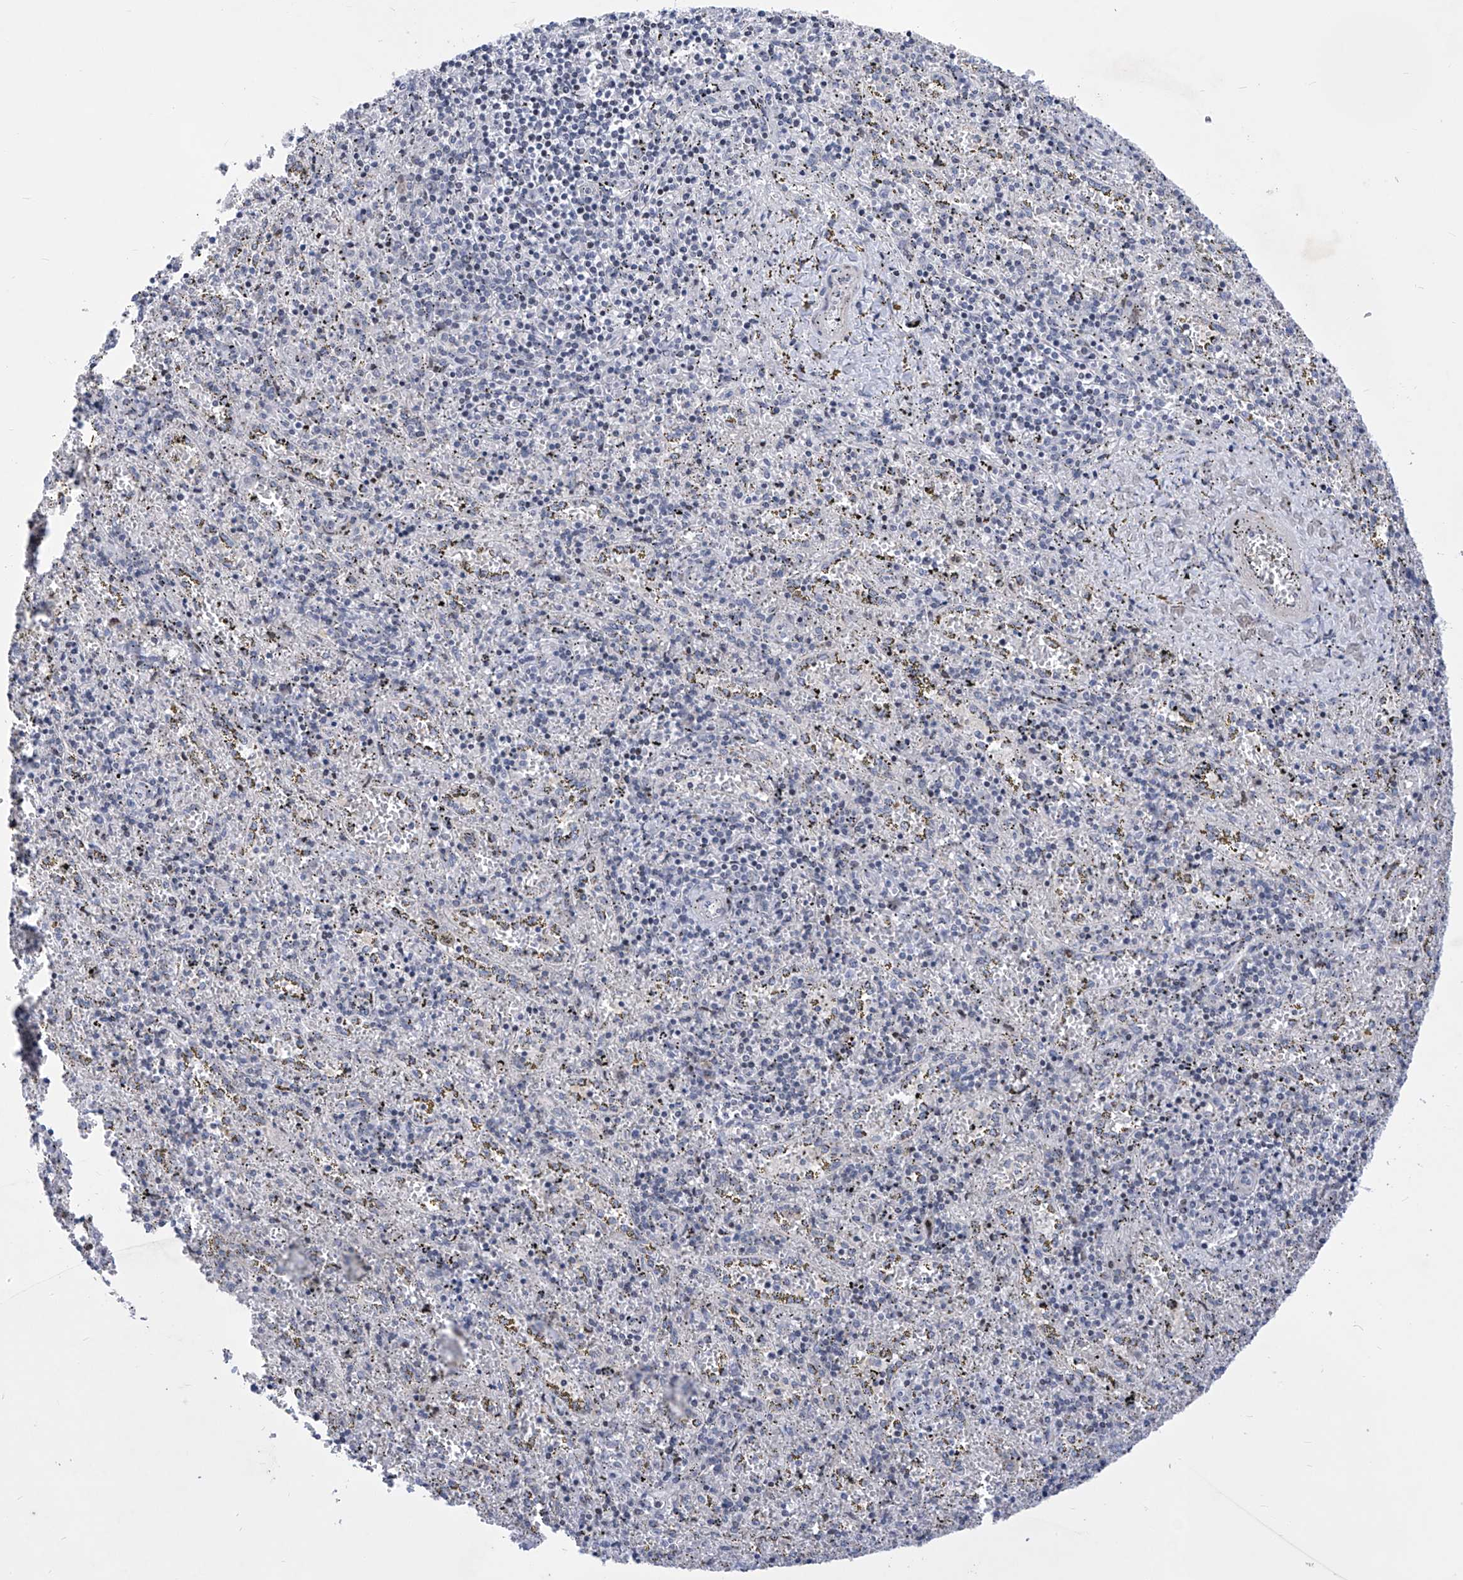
{"staining": {"intensity": "negative", "quantity": "none", "location": "none"}, "tissue": "spleen", "cell_type": "Cells in red pulp", "image_type": "normal", "snomed": [{"axis": "morphology", "description": "Normal tissue, NOS"}, {"axis": "topography", "description": "Spleen"}], "caption": "This is a photomicrograph of immunohistochemistry staining of unremarkable spleen, which shows no staining in cells in red pulp.", "gene": "NUFIP1", "patient": {"sex": "male", "age": 11}}